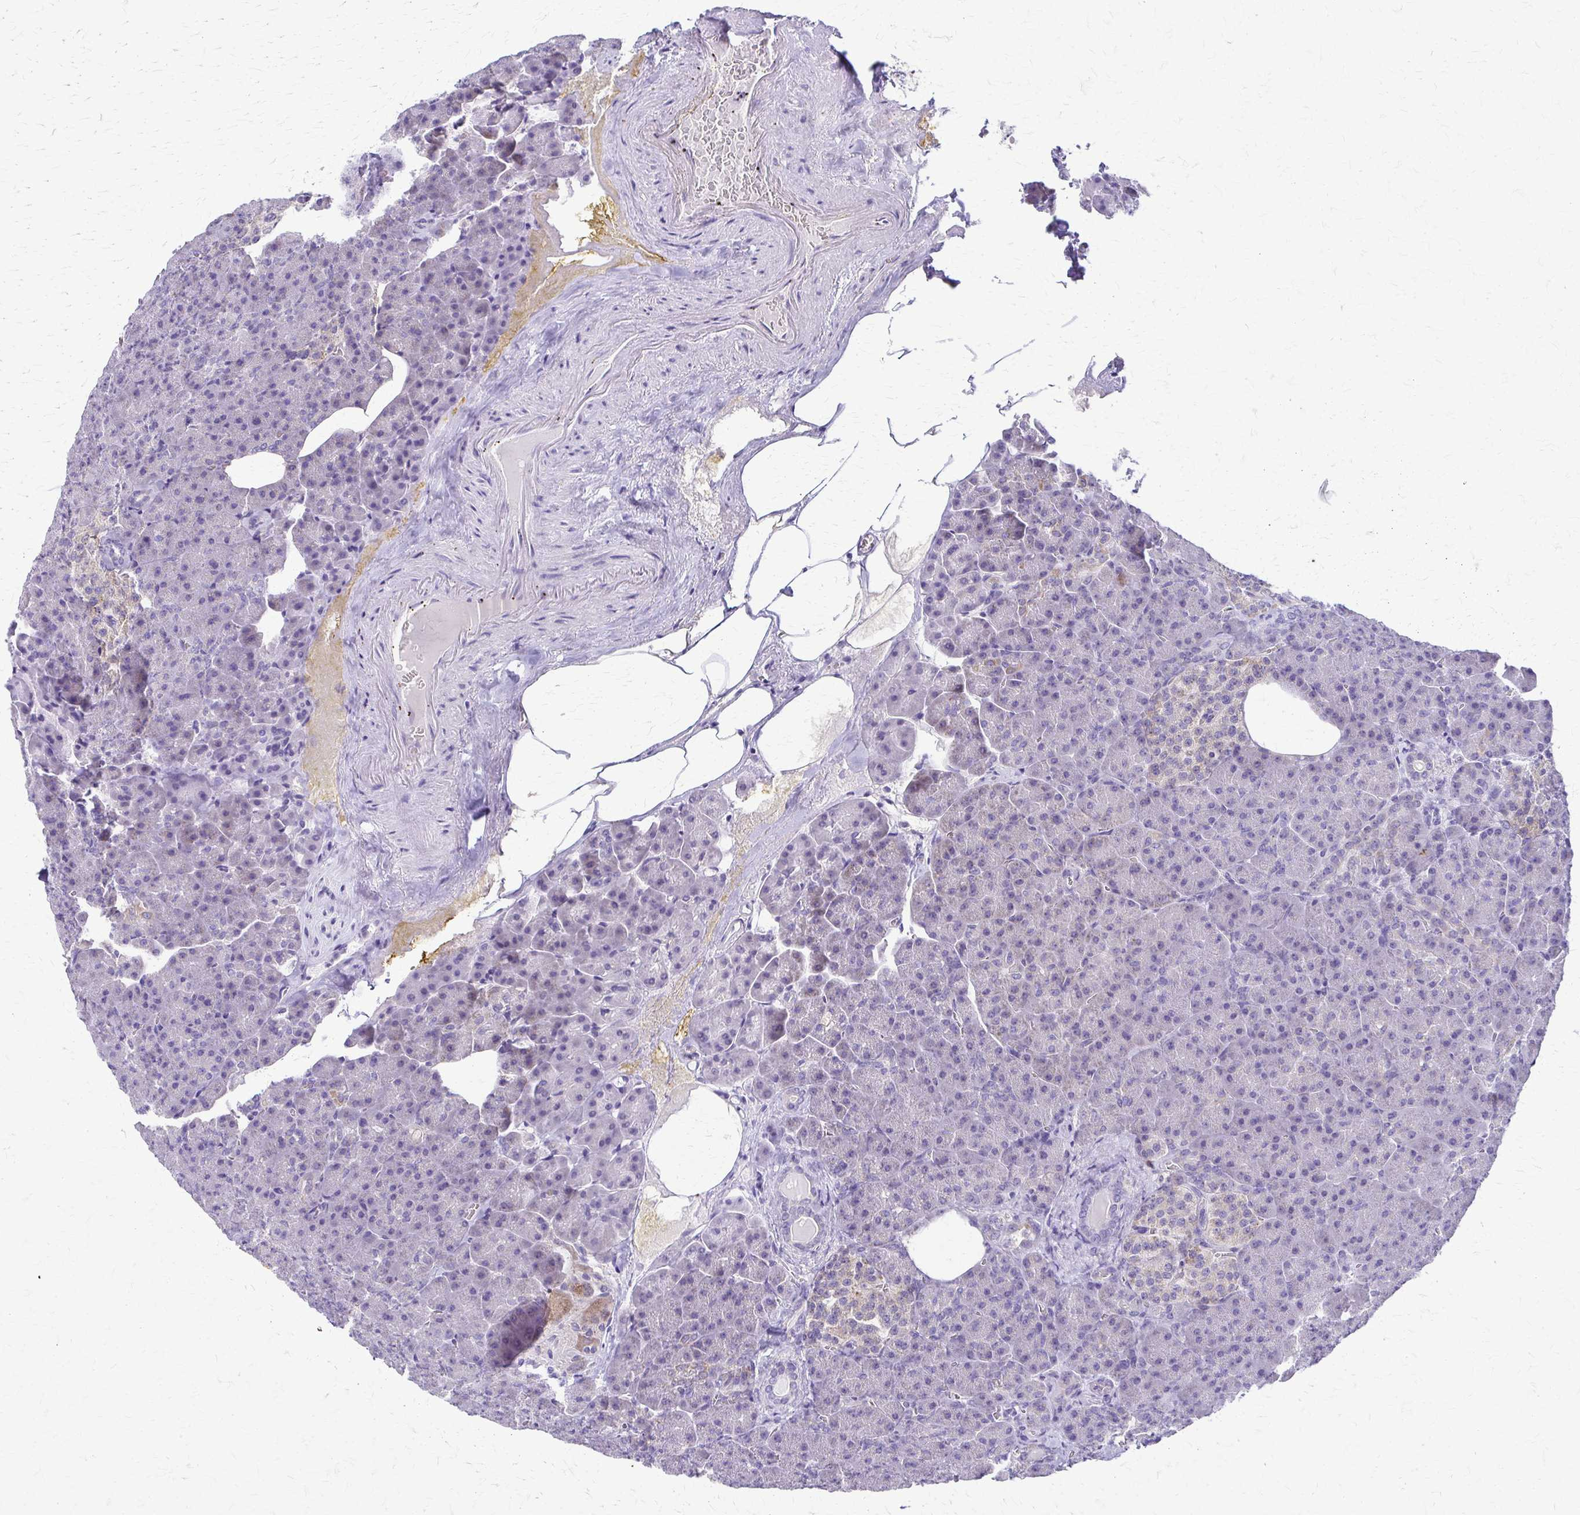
{"staining": {"intensity": "strong", "quantity": "<25%", "location": "cytoplasmic/membranous"}, "tissue": "pancreas", "cell_type": "Exocrine glandular cells", "image_type": "normal", "snomed": [{"axis": "morphology", "description": "Normal tissue, NOS"}, {"axis": "topography", "description": "Pancreas"}], "caption": "Benign pancreas shows strong cytoplasmic/membranous staining in approximately <25% of exocrine glandular cells, visualized by immunohistochemistry. Immunohistochemistry stains the protein of interest in brown and the nuclei are stained blue.", "gene": "SAMD13", "patient": {"sex": "female", "age": 74}}